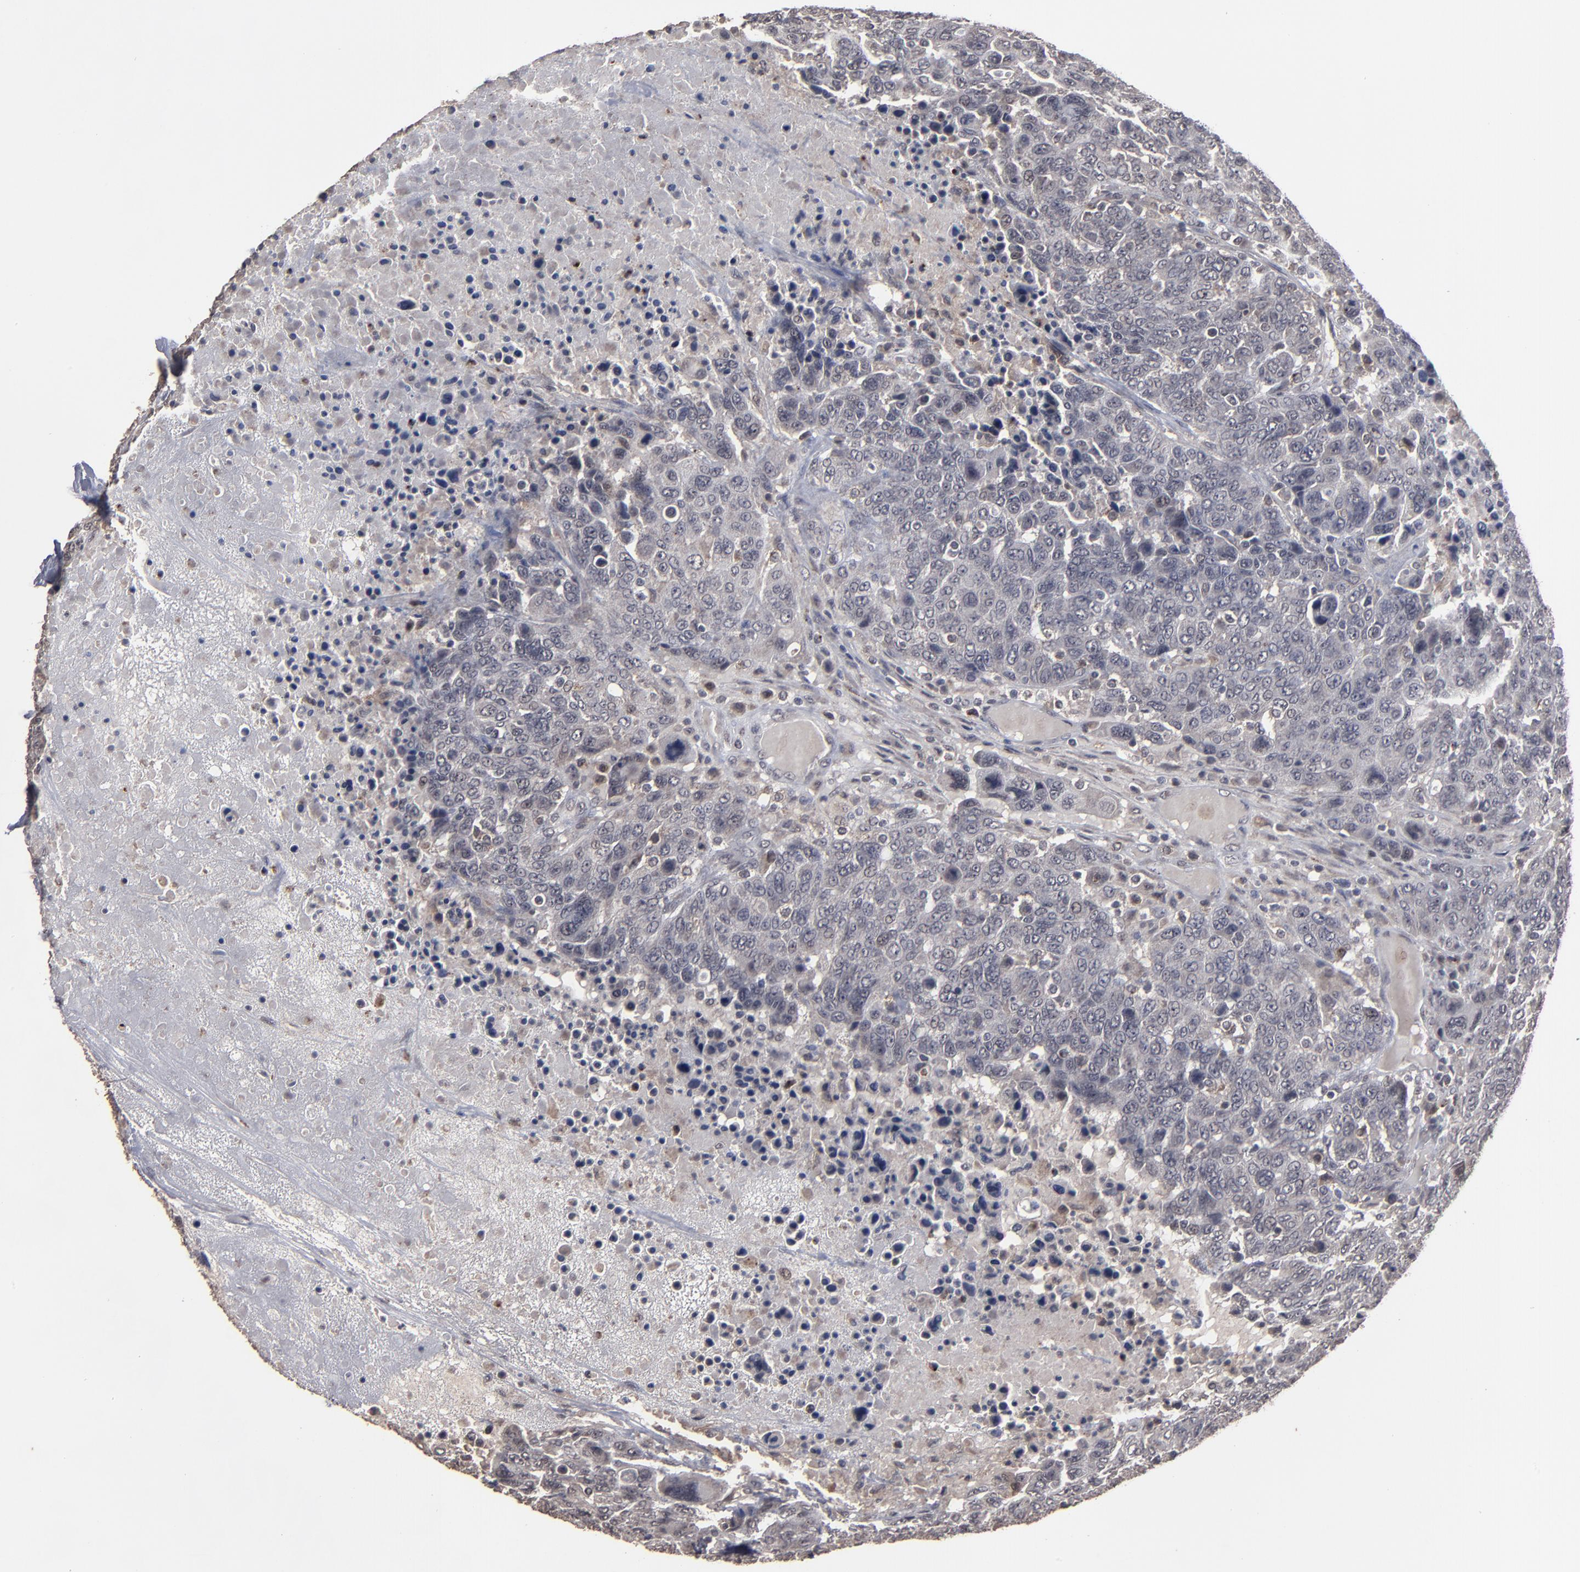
{"staining": {"intensity": "weak", "quantity": "<25%", "location": "cytoplasmic/membranous,nuclear"}, "tissue": "breast cancer", "cell_type": "Tumor cells", "image_type": "cancer", "snomed": [{"axis": "morphology", "description": "Duct carcinoma"}, {"axis": "topography", "description": "Breast"}], "caption": "Immunohistochemistry histopathology image of breast cancer stained for a protein (brown), which exhibits no positivity in tumor cells. The staining was performed using DAB to visualize the protein expression in brown, while the nuclei were stained in blue with hematoxylin (Magnification: 20x).", "gene": "SLC22A17", "patient": {"sex": "female", "age": 37}}